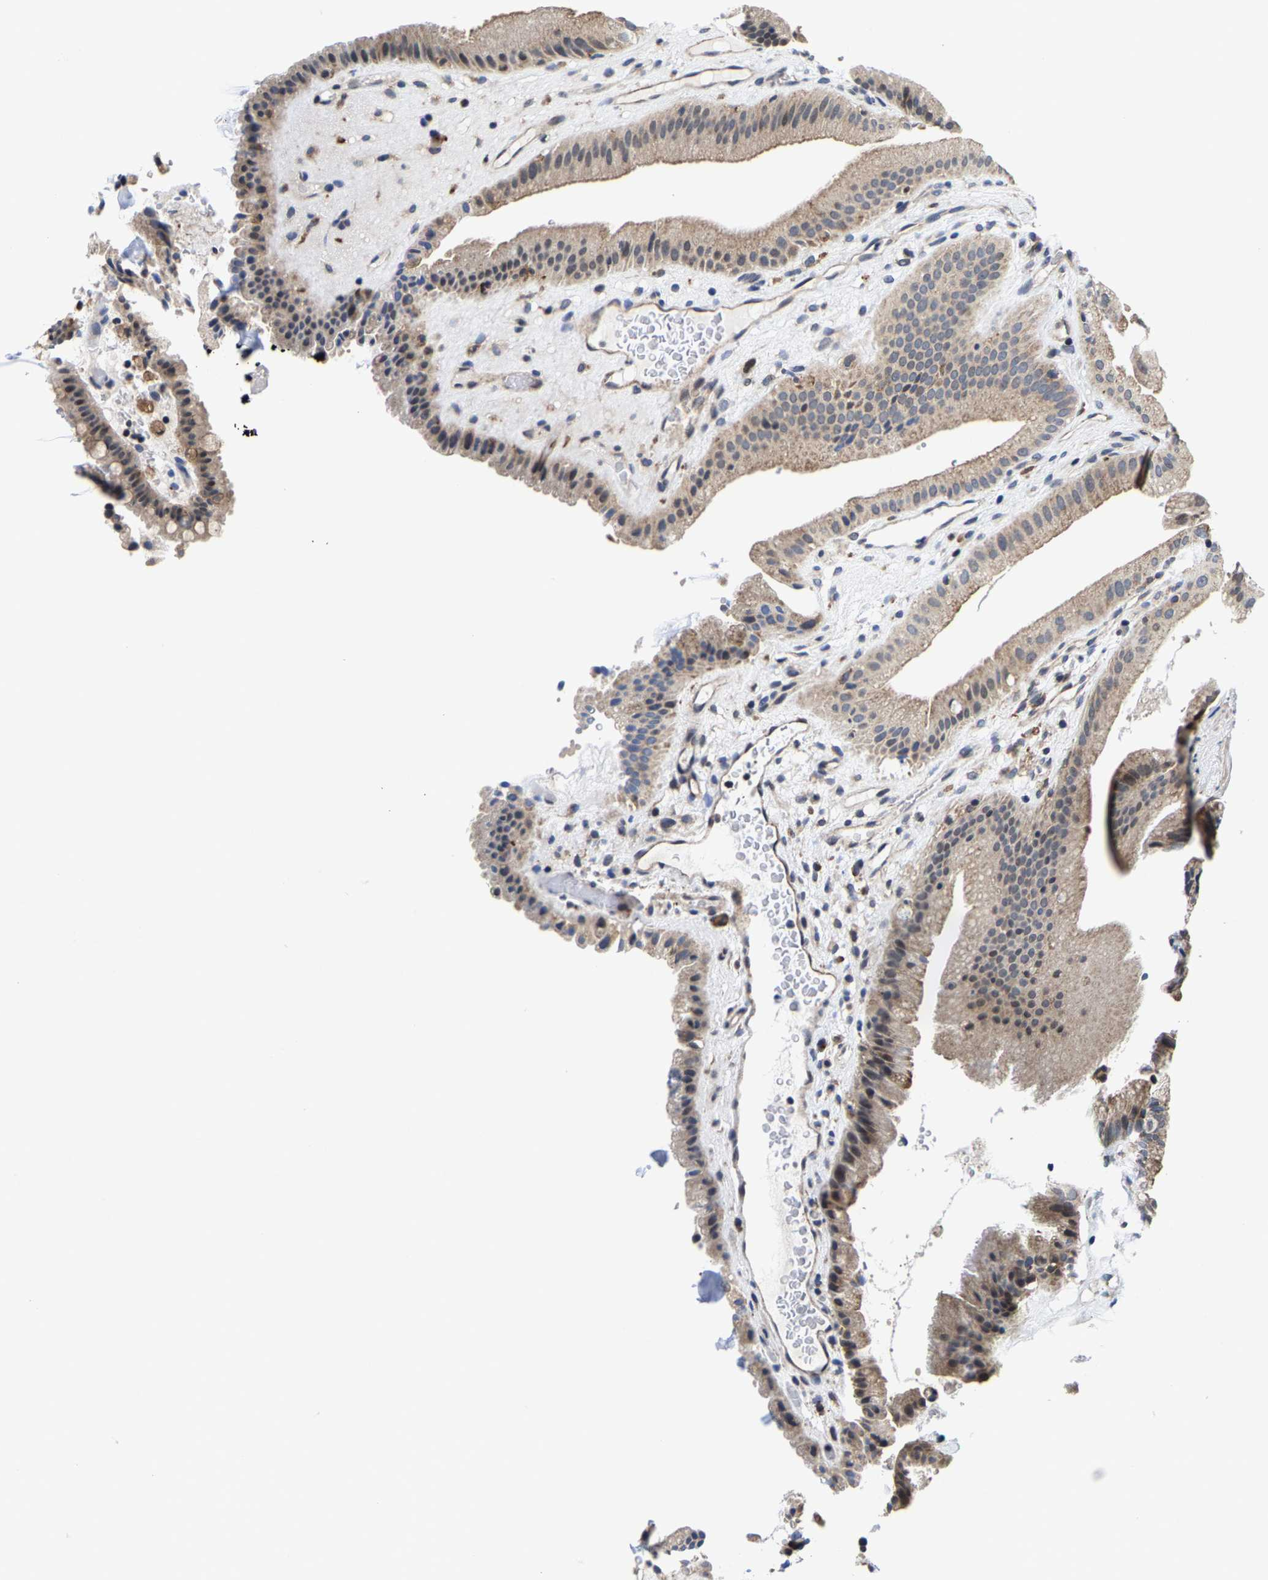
{"staining": {"intensity": "weak", "quantity": "25%-75%", "location": "cytoplasmic/membranous"}, "tissue": "gallbladder", "cell_type": "Glandular cells", "image_type": "normal", "snomed": [{"axis": "morphology", "description": "Normal tissue, NOS"}, {"axis": "topography", "description": "Gallbladder"}], "caption": "A brown stain highlights weak cytoplasmic/membranous expression of a protein in glandular cells of unremarkable gallbladder. The protein is stained brown, and the nuclei are stained in blue (DAB IHC with brightfield microscopy, high magnification).", "gene": "PFKFB3", "patient": {"sex": "male", "age": 49}}